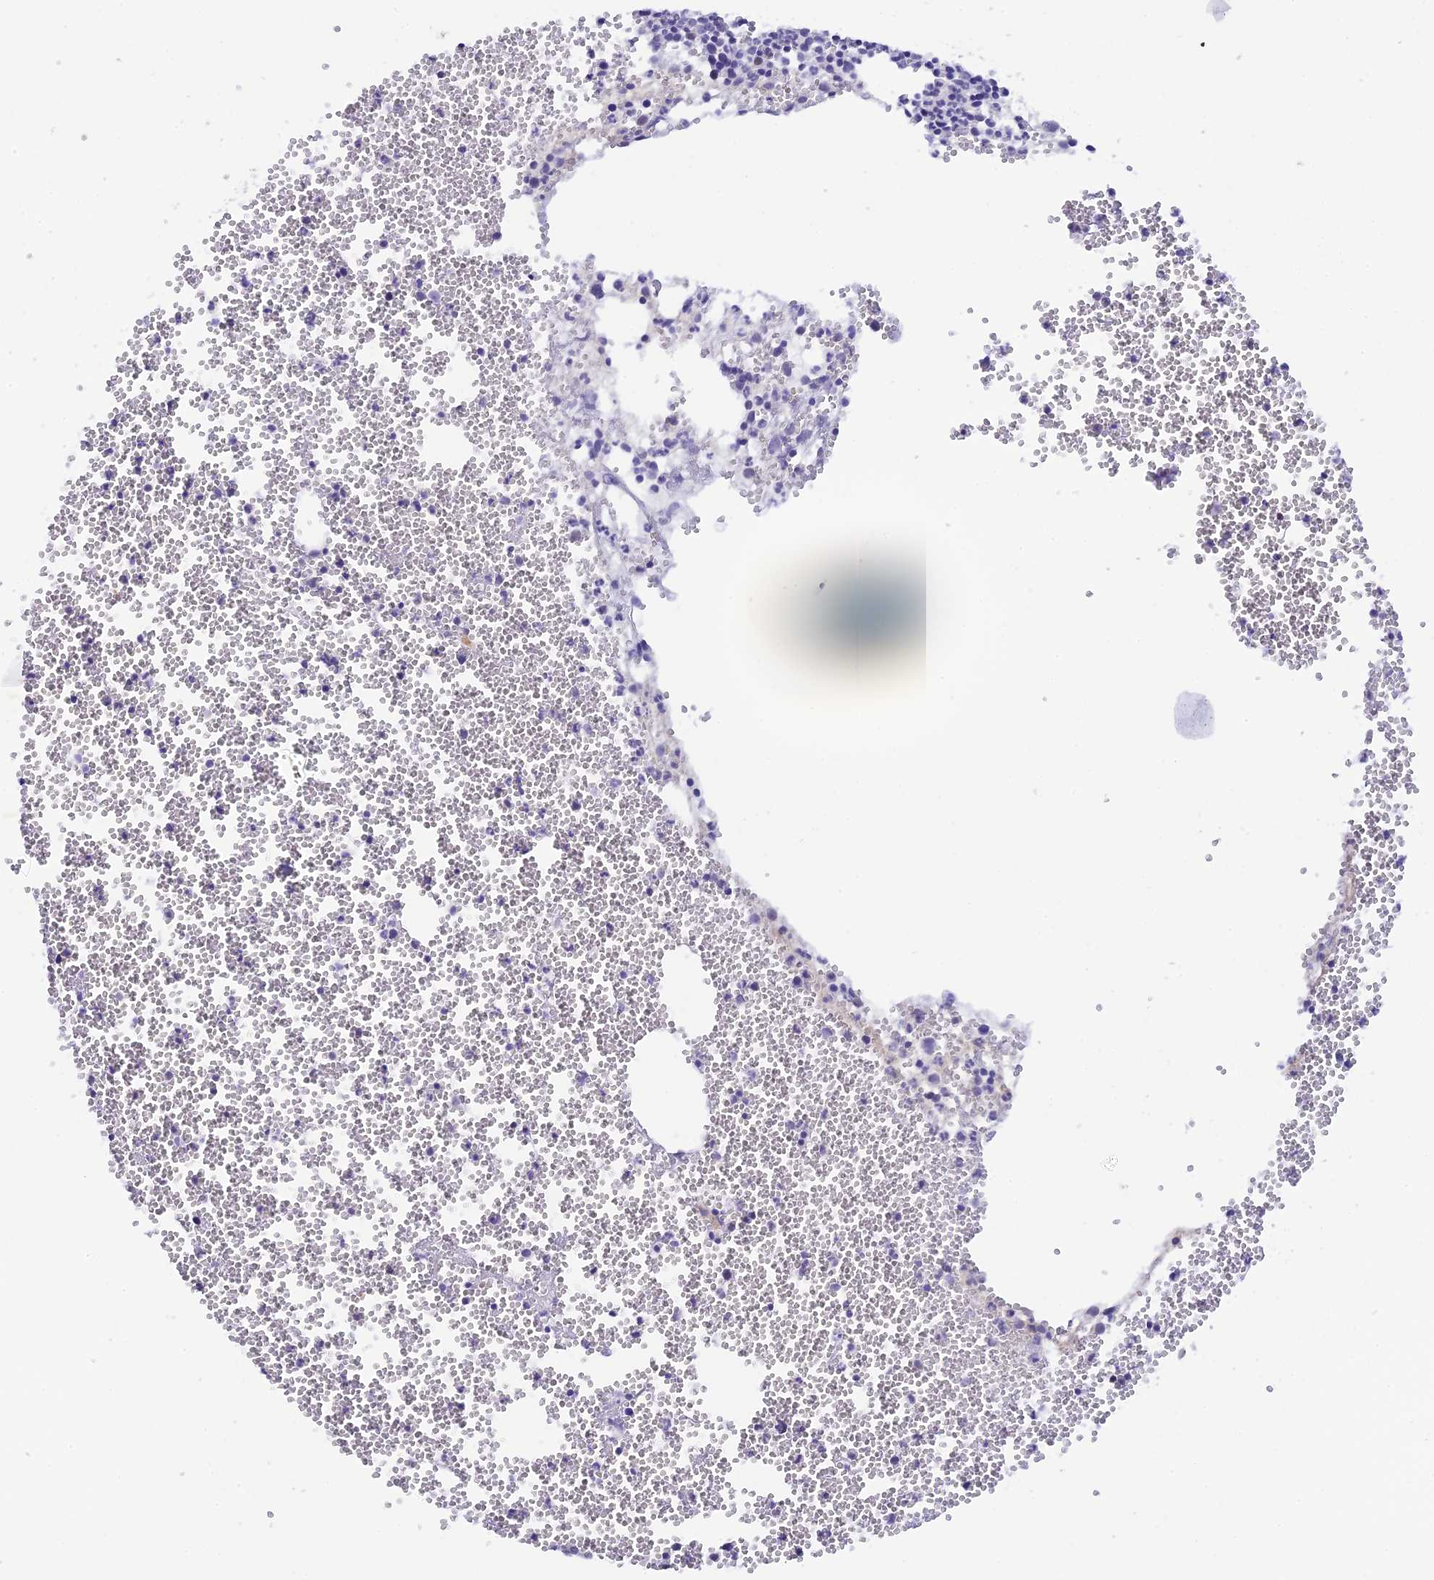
{"staining": {"intensity": "negative", "quantity": "none", "location": "none"}, "tissue": "bone marrow", "cell_type": "Hematopoietic cells", "image_type": "normal", "snomed": [{"axis": "morphology", "description": "Normal tissue, NOS"}, {"axis": "topography", "description": "Bone marrow"}], "caption": "Human bone marrow stained for a protein using IHC shows no staining in hematopoietic cells.", "gene": "RASGEF1B", "patient": {"sex": "female", "age": 77}}